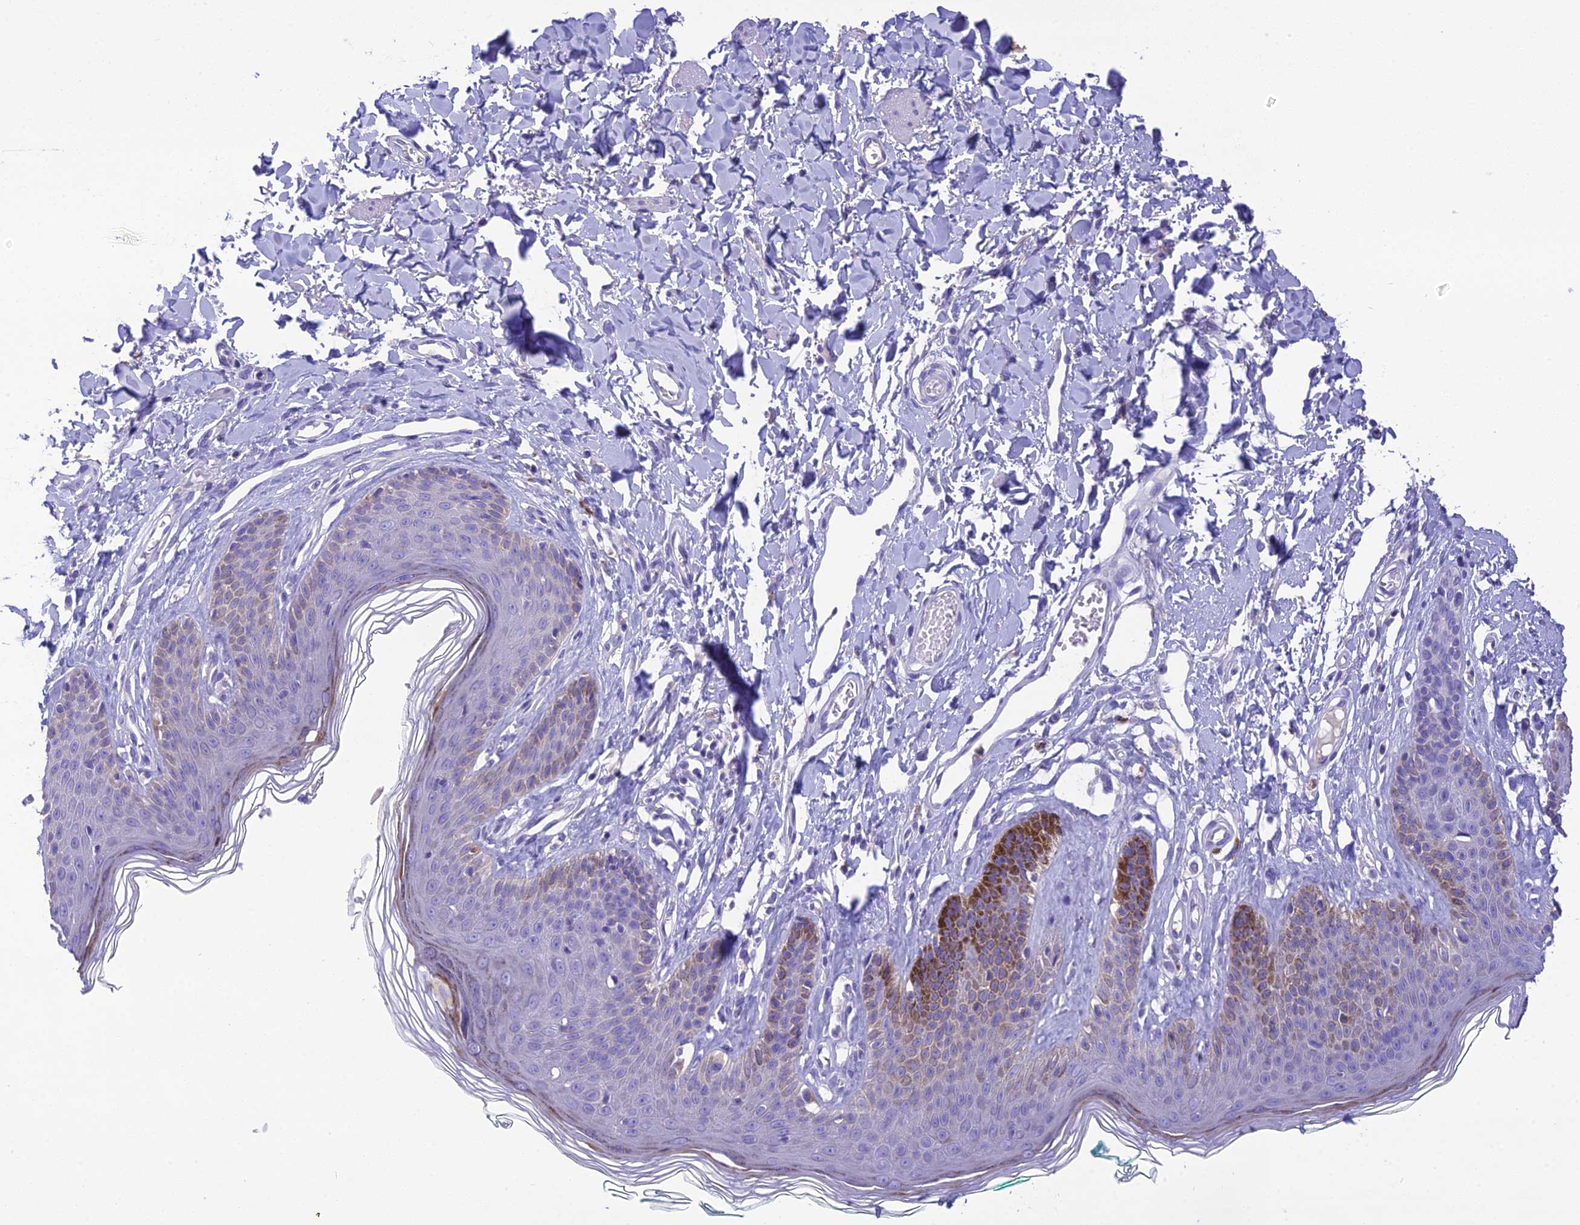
{"staining": {"intensity": "moderate", "quantity": "<25%", "location": "cytoplasmic/membranous"}, "tissue": "skin", "cell_type": "Epidermal cells", "image_type": "normal", "snomed": [{"axis": "morphology", "description": "Normal tissue, NOS"}, {"axis": "morphology", "description": "Squamous cell carcinoma, NOS"}, {"axis": "topography", "description": "Vulva"}], "caption": "Immunohistochemistry image of normal skin: skin stained using IHC reveals low levels of moderate protein expression localized specifically in the cytoplasmic/membranous of epidermal cells, appearing as a cytoplasmic/membranous brown color.", "gene": "KIAA0408", "patient": {"sex": "female", "age": 85}}